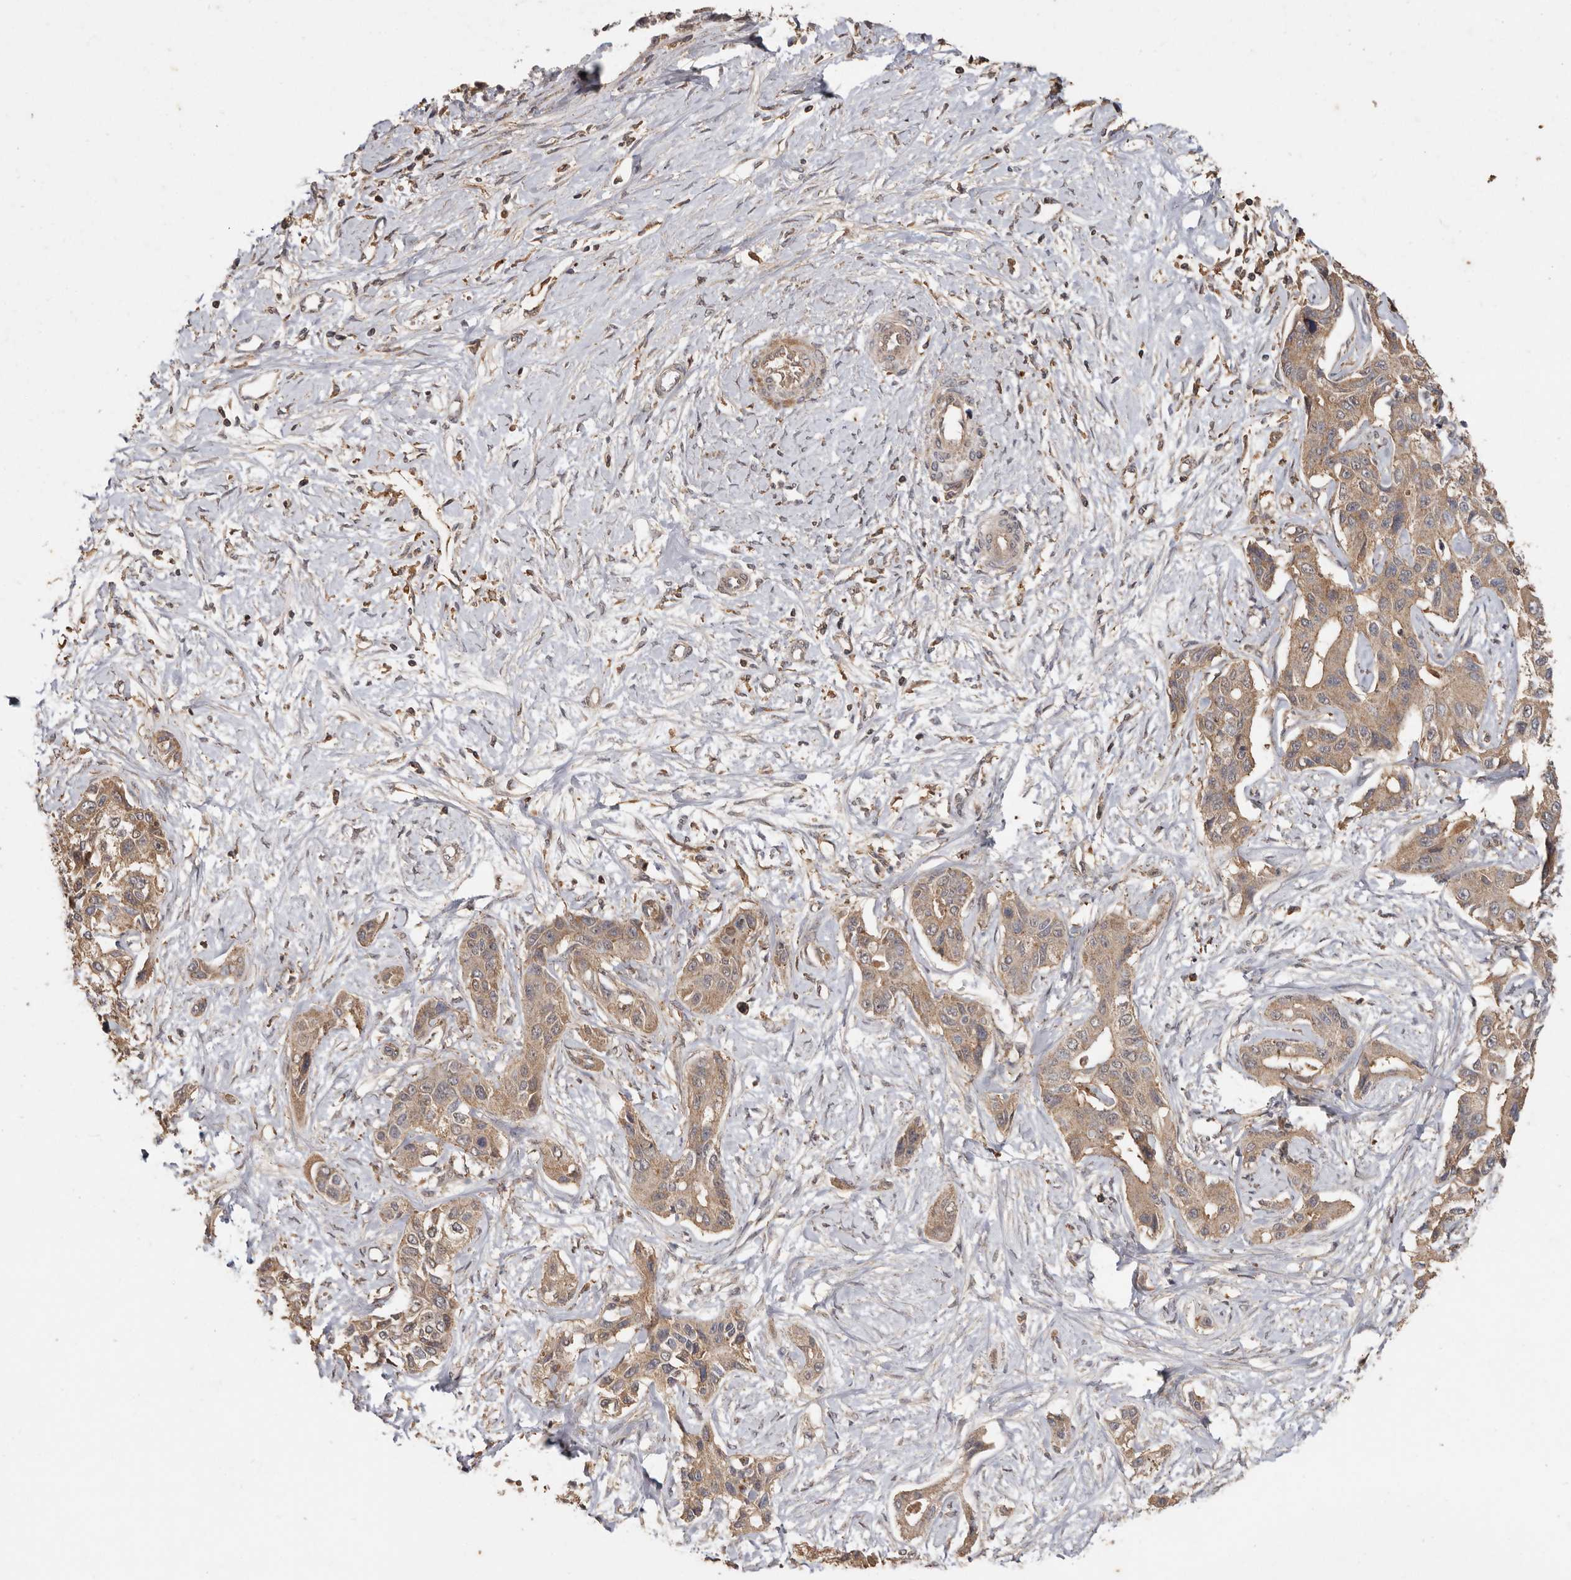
{"staining": {"intensity": "moderate", "quantity": ">75%", "location": "cytoplasmic/membranous"}, "tissue": "liver cancer", "cell_type": "Tumor cells", "image_type": "cancer", "snomed": [{"axis": "morphology", "description": "Cholangiocarcinoma"}, {"axis": "topography", "description": "Liver"}], "caption": "A brown stain highlights moderate cytoplasmic/membranous staining of a protein in human cholangiocarcinoma (liver) tumor cells.", "gene": "RWDD1", "patient": {"sex": "male", "age": 59}}